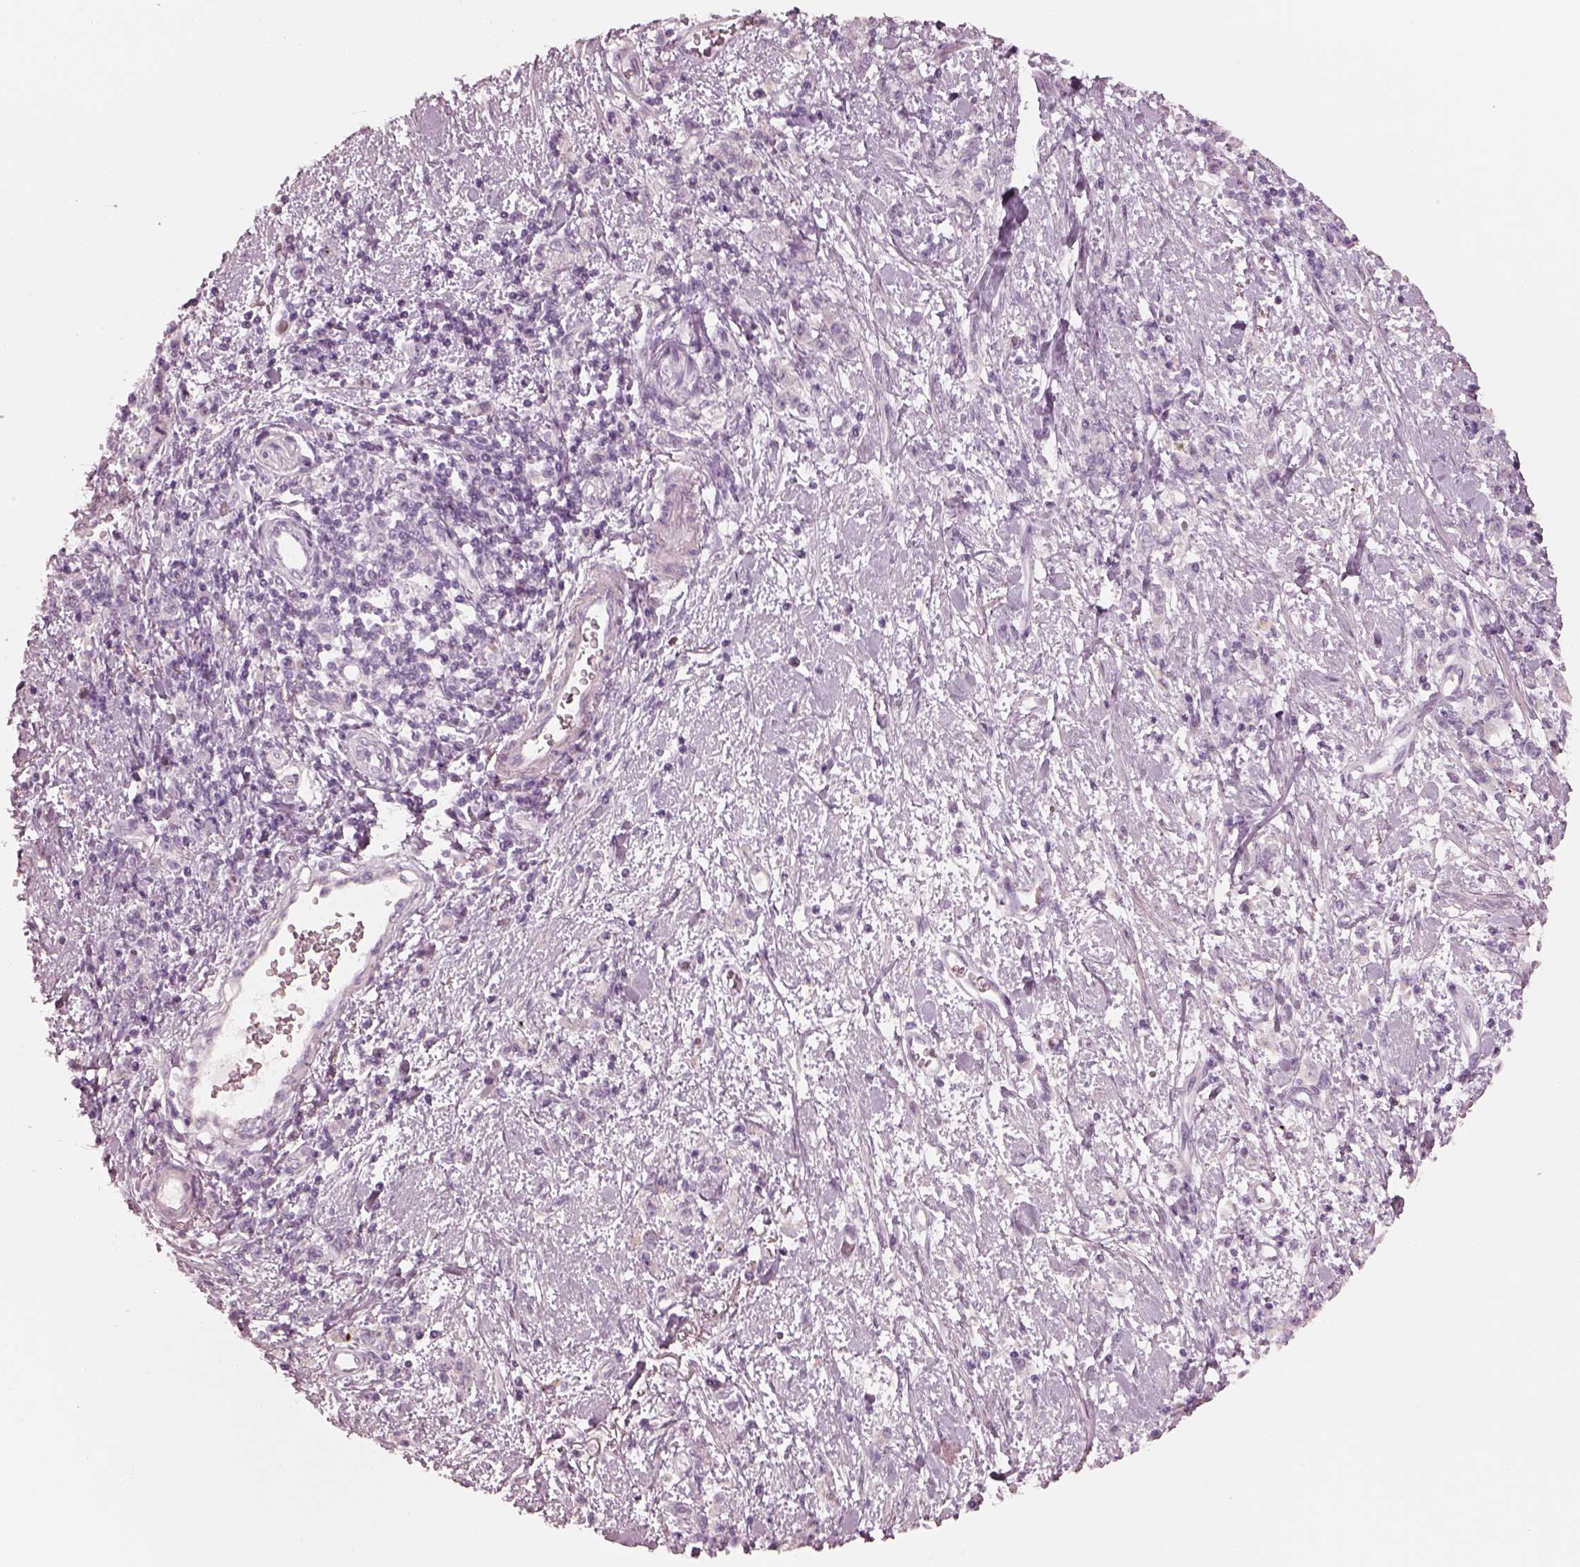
{"staining": {"intensity": "negative", "quantity": "none", "location": "none"}, "tissue": "stomach cancer", "cell_type": "Tumor cells", "image_type": "cancer", "snomed": [{"axis": "morphology", "description": "Adenocarcinoma, NOS"}, {"axis": "topography", "description": "Stomach"}], "caption": "Immunohistochemistry (IHC) image of adenocarcinoma (stomach) stained for a protein (brown), which demonstrates no positivity in tumor cells.", "gene": "RSPH9", "patient": {"sex": "male", "age": 77}}